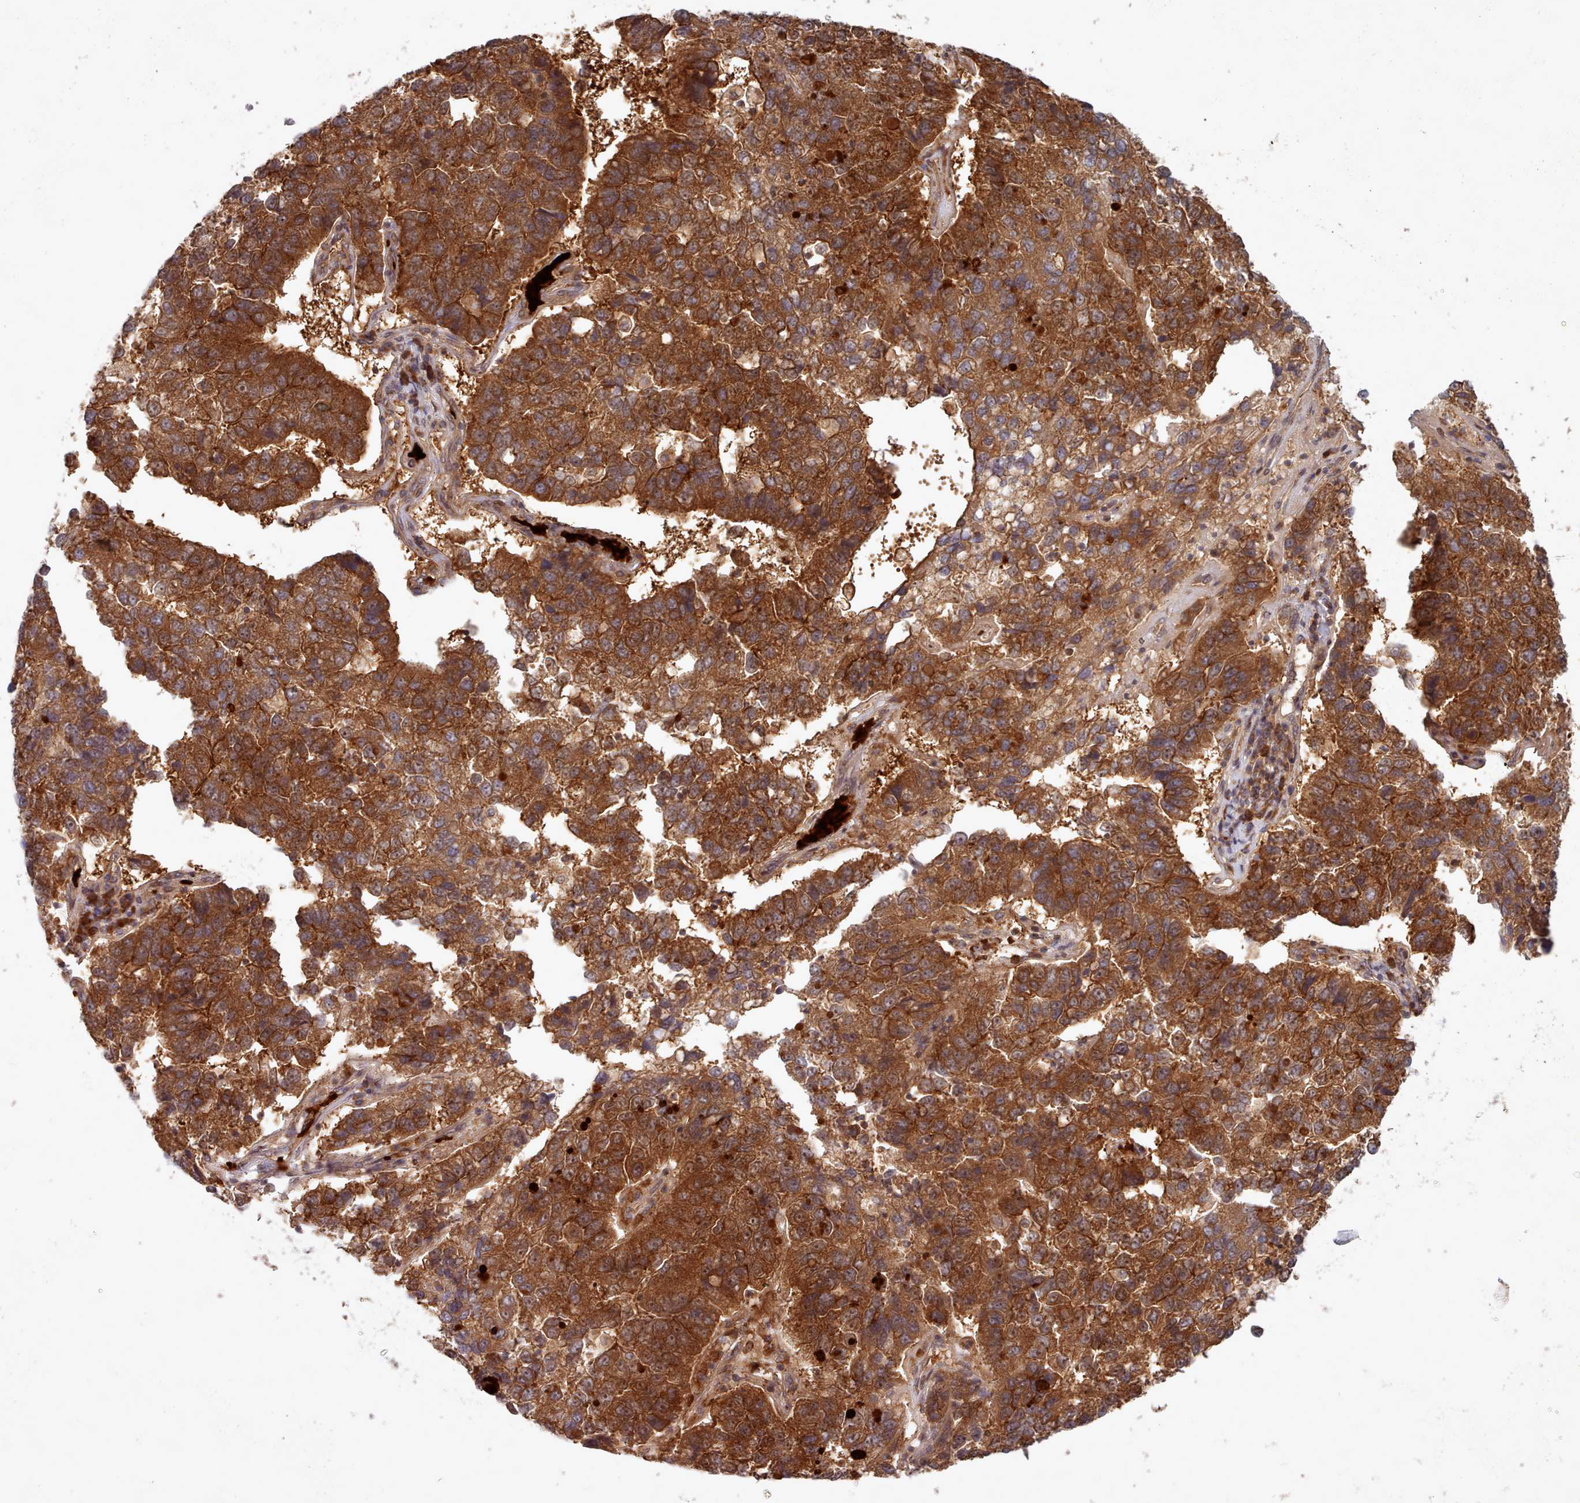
{"staining": {"intensity": "strong", "quantity": ">75%", "location": "cytoplasmic/membranous"}, "tissue": "pancreatic cancer", "cell_type": "Tumor cells", "image_type": "cancer", "snomed": [{"axis": "morphology", "description": "Adenocarcinoma, NOS"}, {"axis": "topography", "description": "Pancreas"}], "caption": "Pancreatic adenocarcinoma was stained to show a protein in brown. There is high levels of strong cytoplasmic/membranous expression in about >75% of tumor cells. The protein of interest is stained brown, and the nuclei are stained in blue (DAB (3,3'-diaminobenzidine) IHC with brightfield microscopy, high magnification).", "gene": "UBE2G1", "patient": {"sex": "female", "age": 61}}